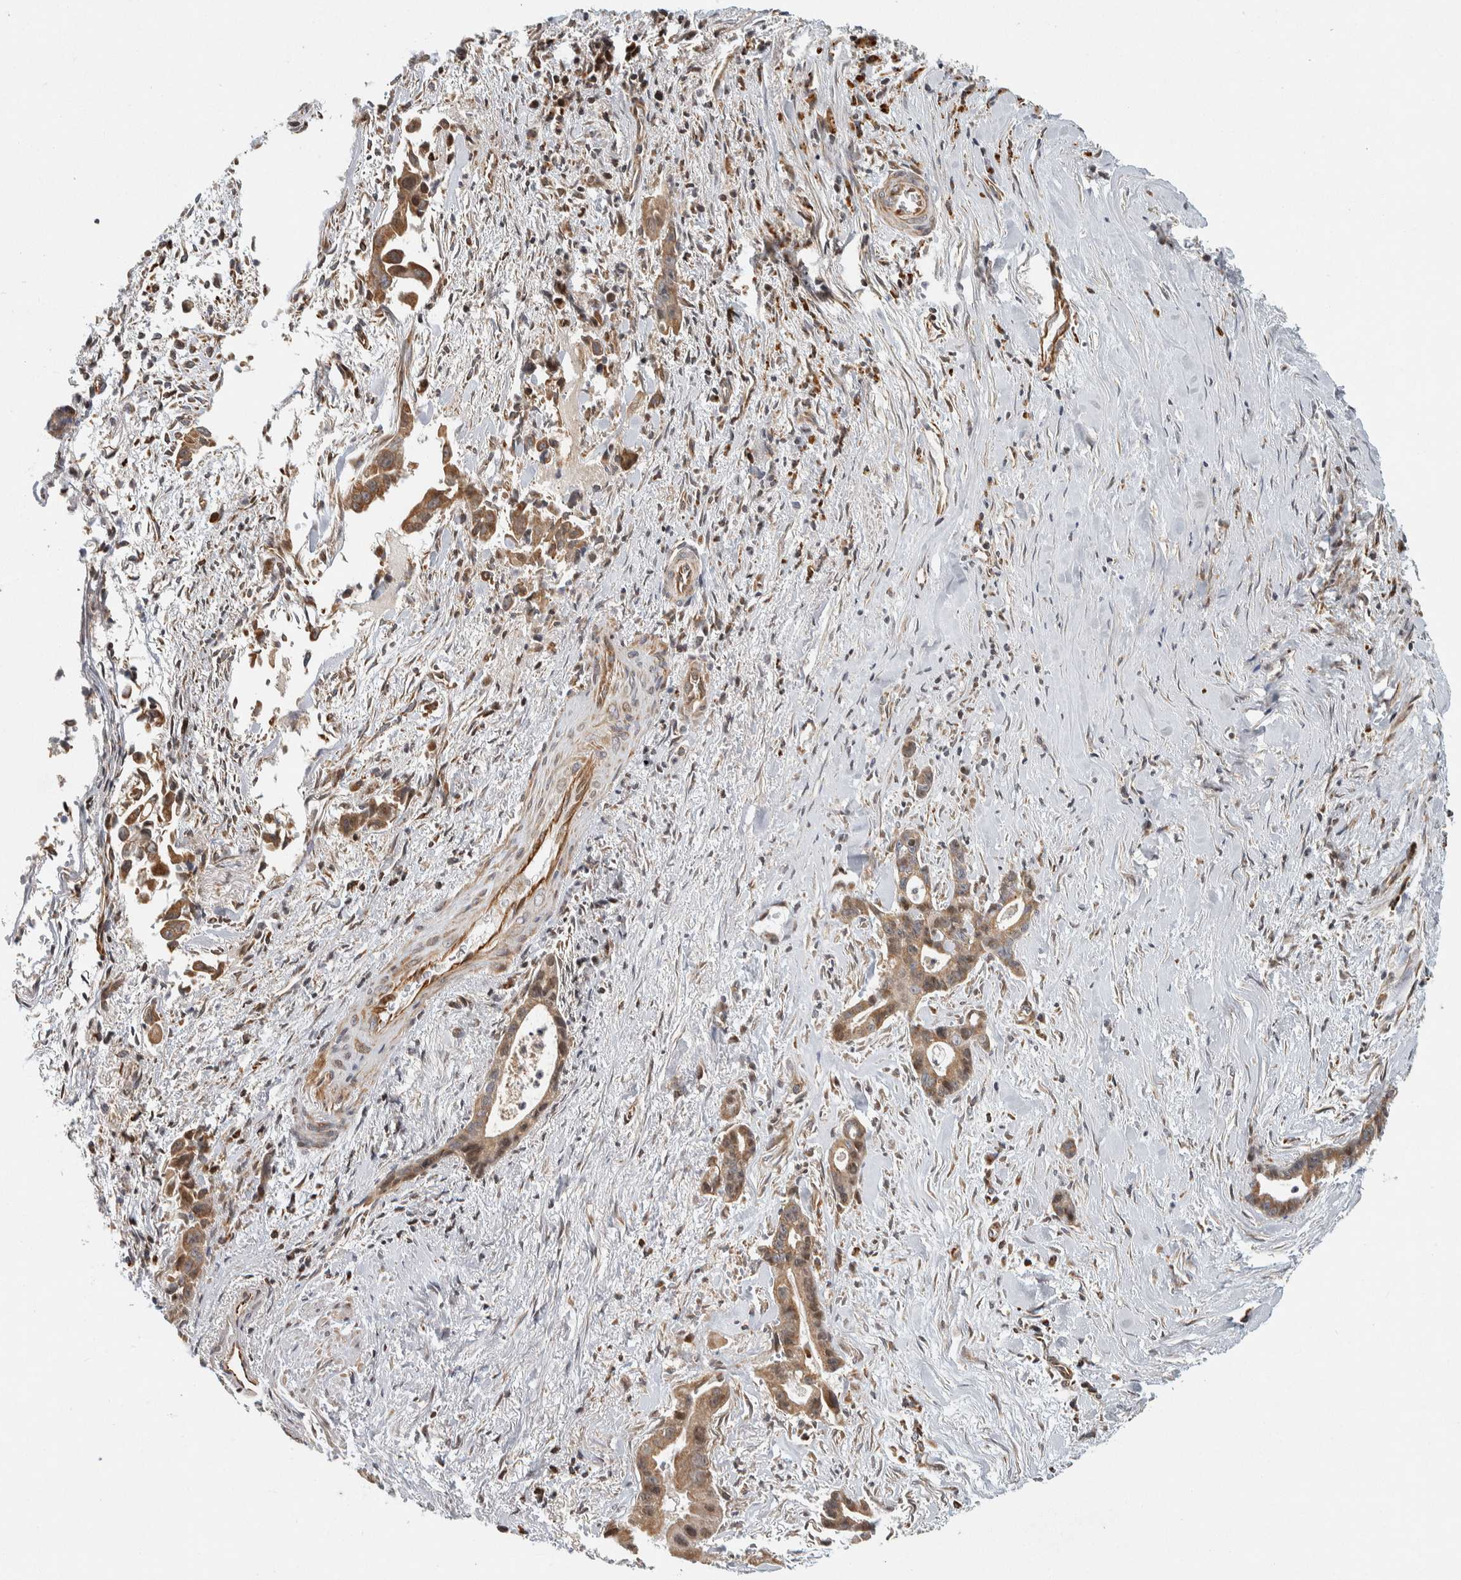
{"staining": {"intensity": "moderate", "quantity": ">75%", "location": "cytoplasmic/membranous"}, "tissue": "liver cancer", "cell_type": "Tumor cells", "image_type": "cancer", "snomed": [{"axis": "morphology", "description": "Cholangiocarcinoma"}, {"axis": "topography", "description": "Liver"}], "caption": "Liver cancer was stained to show a protein in brown. There is medium levels of moderate cytoplasmic/membranous staining in approximately >75% of tumor cells. The protein of interest is stained brown, and the nuclei are stained in blue (DAB (3,3'-diaminobenzidine) IHC with brightfield microscopy, high magnification).", "gene": "AFP", "patient": {"sex": "female", "age": 55}}